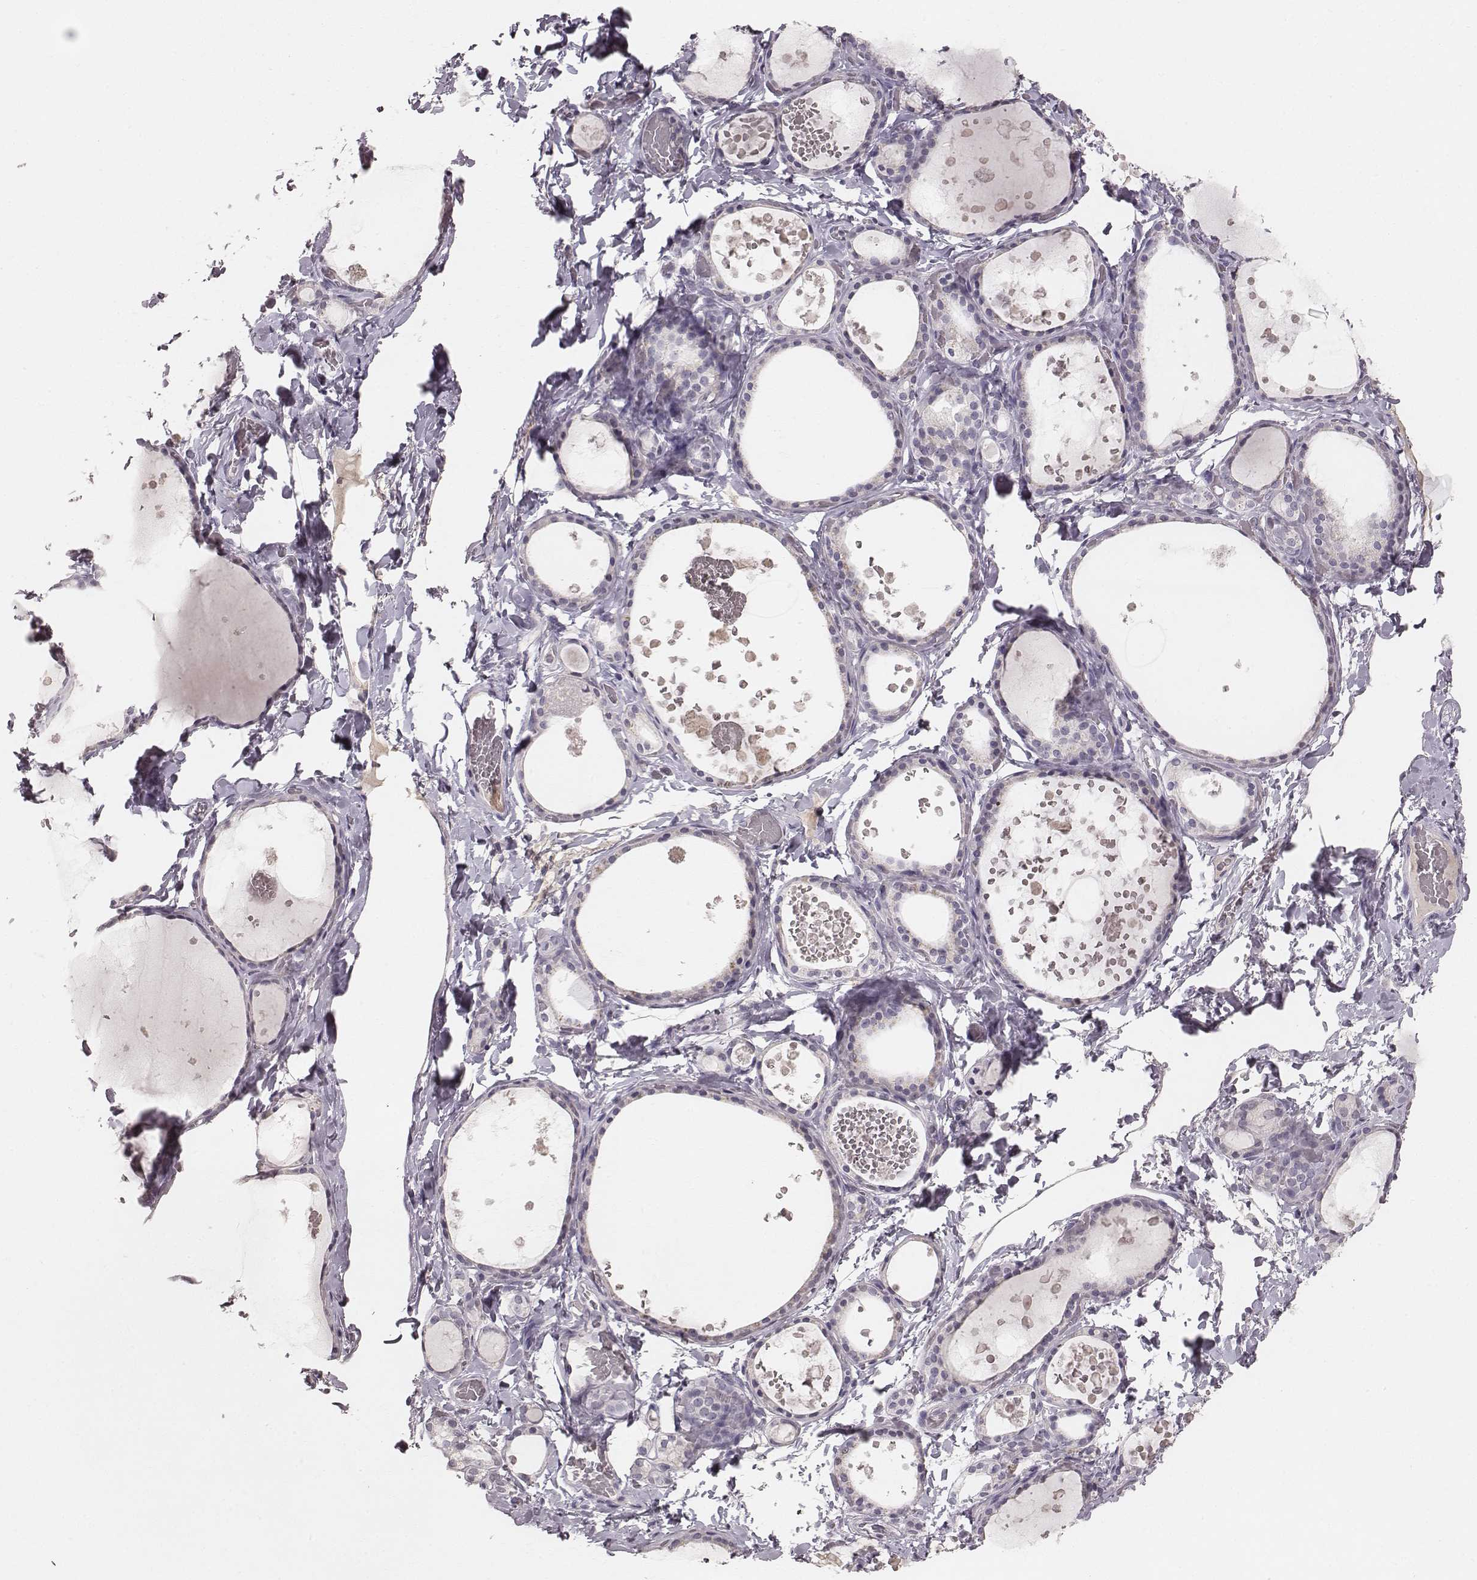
{"staining": {"intensity": "negative", "quantity": "none", "location": "none"}, "tissue": "thyroid gland", "cell_type": "Glandular cells", "image_type": "normal", "snomed": [{"axis": "morphology", "description": "Normal tissue, NOS"}, {"axis": "topography", "description": "Thyroid gland"}], "caption": "Micrograph shows no protein staining in glandular cells of normal thyroid gland.", "gene": "LY6K", "patient": {"sex": "female", "age": 56}}